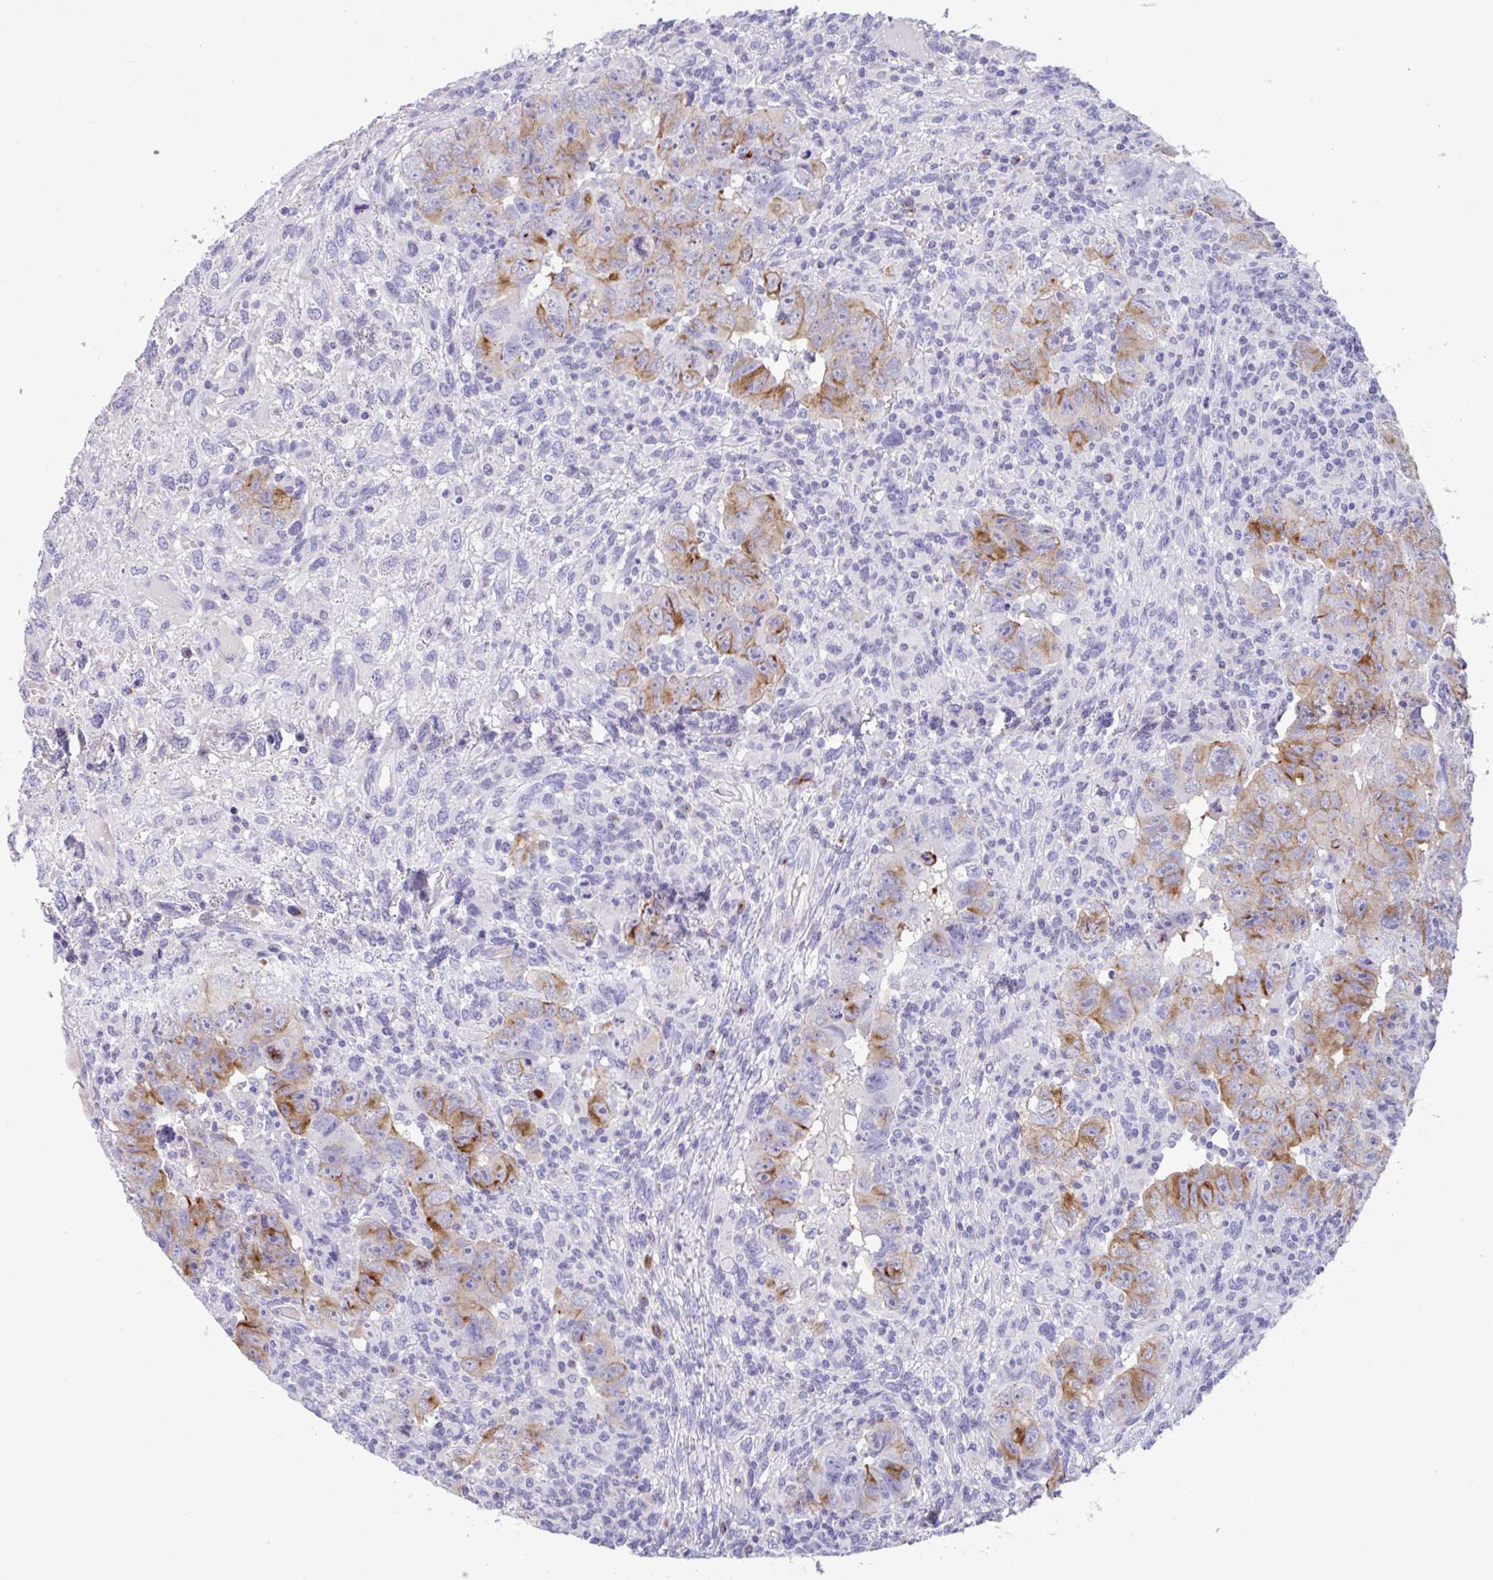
{"staining": {"intensity": "moderate", "quantity": "25%-75%", "location": "cytoplasmic/membranous"}, "tissue": "testis cancer", "cell_type": "Tumor cells", "image_type": "cancer", "snomed": [{"axis": "morphology", "description": "Carcinoma, Embryonal, NOS"}, {"axis": "topography", "description": "Testis"}], "caption": "The micrograph shows a brown stain indicating the presence of a protein in the cytoplasmic/membranous of tumor cells in embryonal carcinoma (testis).", "gene": "FBXL20", "patient": {"sex": "male", "age": 24}}